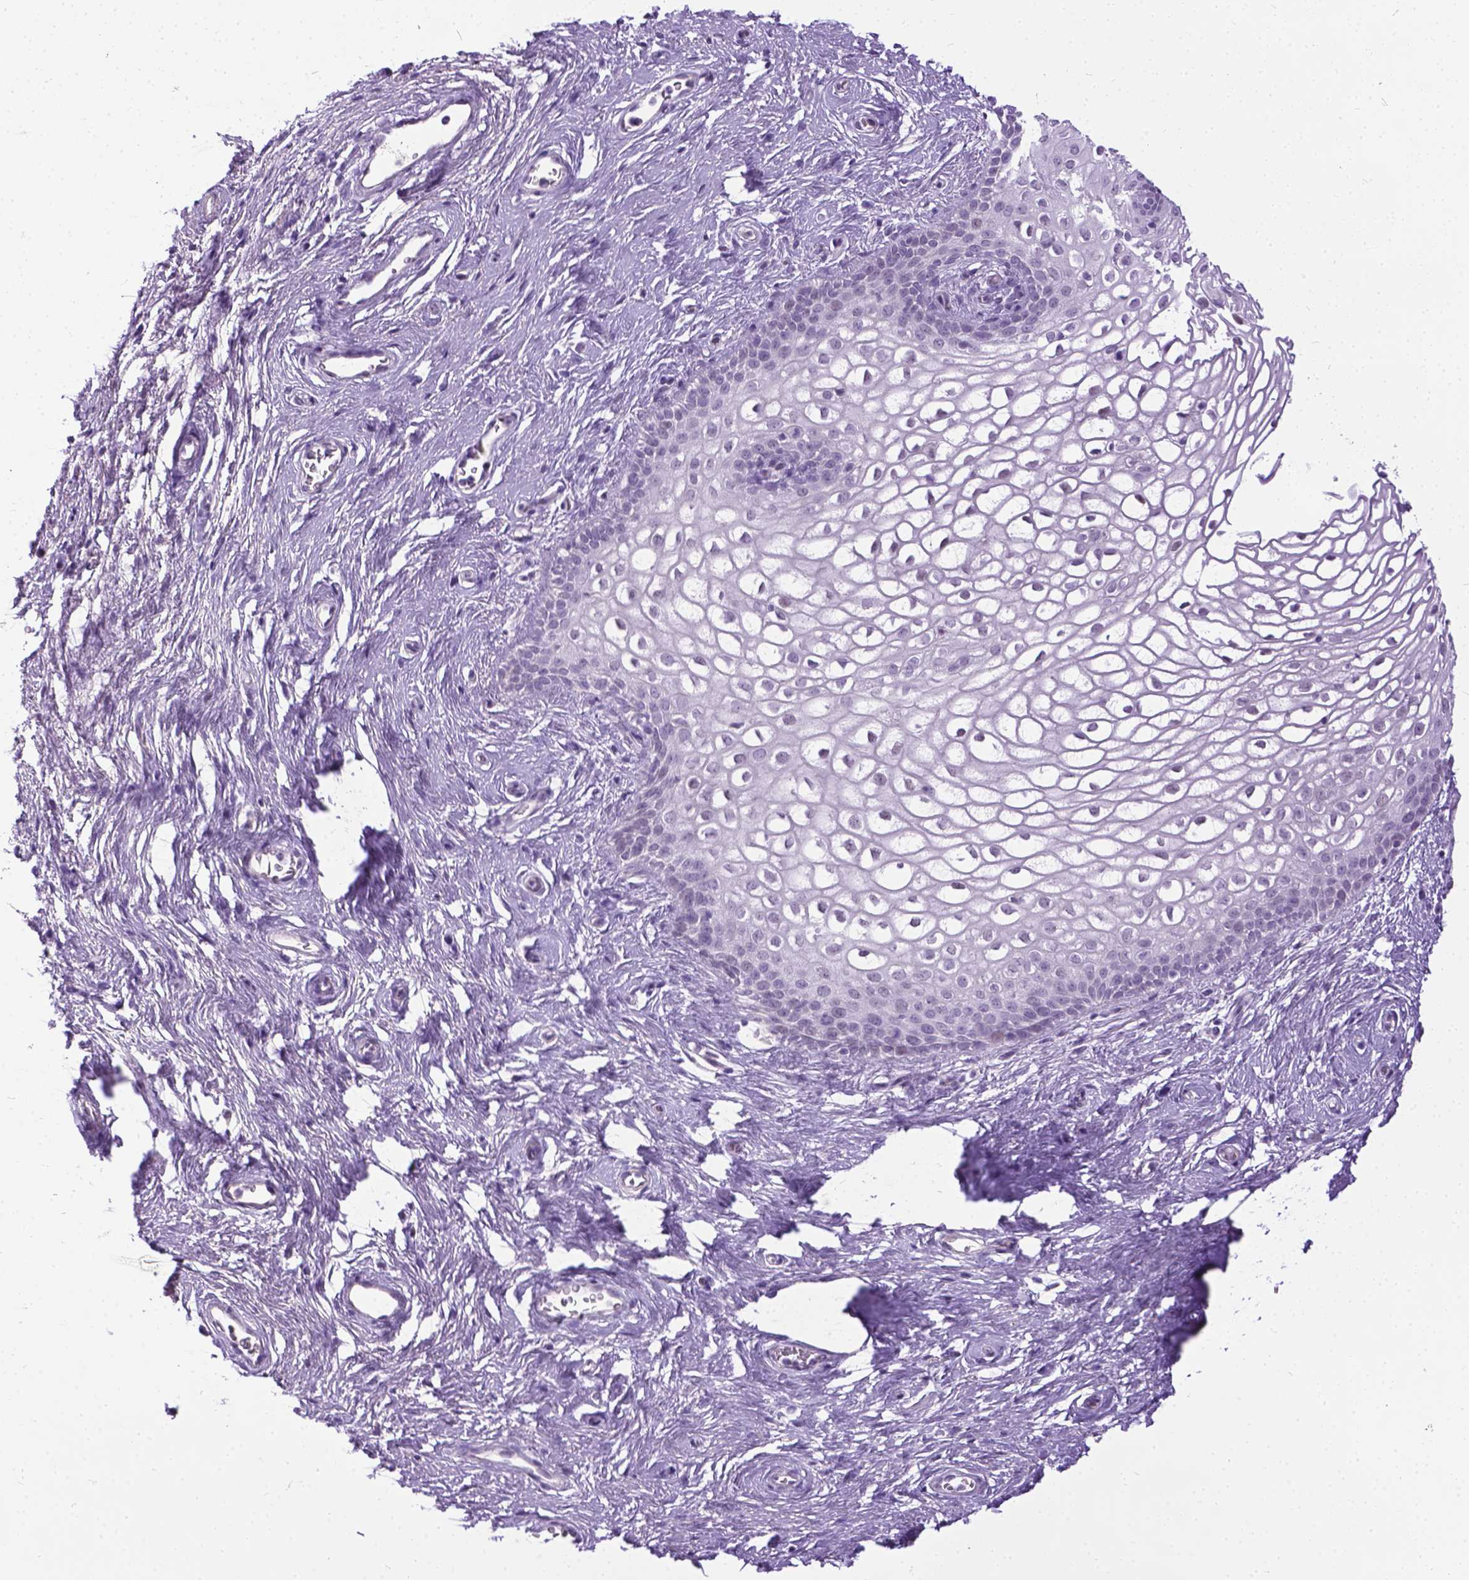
{"staining": {"intensity": "negative", "quantity": "none", "location": "none"}, "tissue": "skin", "cell_type": "Epidermal cells", "image_type": "normal", "snomed": [{"axis": "morphology", "description": "Normal tissue, NOS"}, {"axis": "topography", "description": "Anal"}], "caption": "Immunohistochemical staining of unremarkable human skin shows no significant staining in epidermal cells.", "gene": "PROB1", "patient": {"sex": "female", "age": 46}}